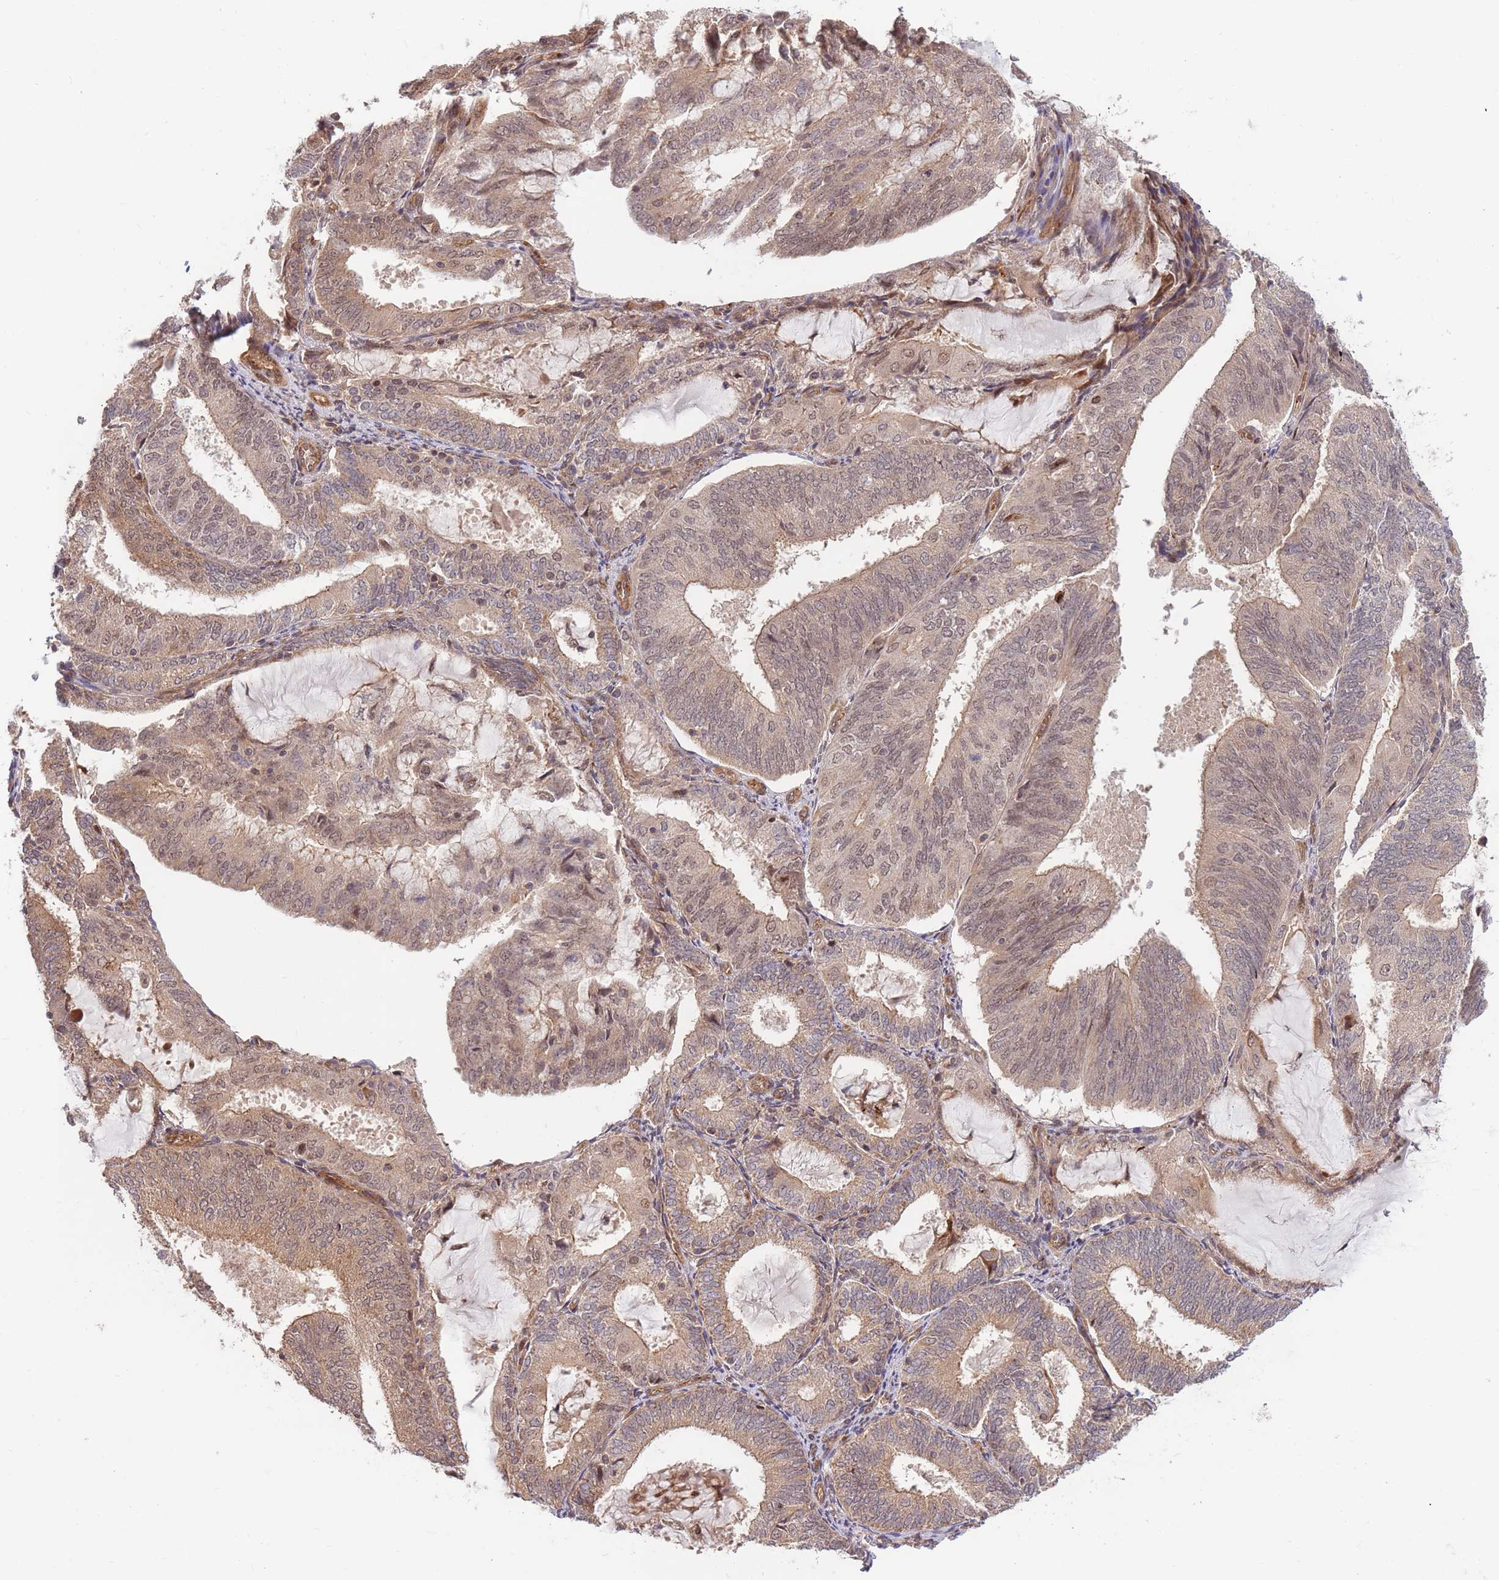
{"staining": {"intensity": "weak", "quantity": ">75%", "location": "cytoplasmic/membranous,nuclear"}, "tissue": "endometrial cancer", "cell_type": "Tumor cells", "image_type": "cancer", "snomed": [{"axis": "morphology", "description": "Adenocarcinoma, NOS"}, {"axis": "topography", "description": "Endometrium"}], "caption": "Immunohistochemistry (IHC) image of neoplastic tissue: human endometrial cancer (adenocarcinoma) stained using IHC displays low levels of weak protein expression localized specifically in the cytoplasmic/membranous and nuclear of tumor cells, appearing as a cytoplasmic/membranous and nuclear brown color.", "gene": "HAUS3", "patient": {"sex": "female", "age": 81}}